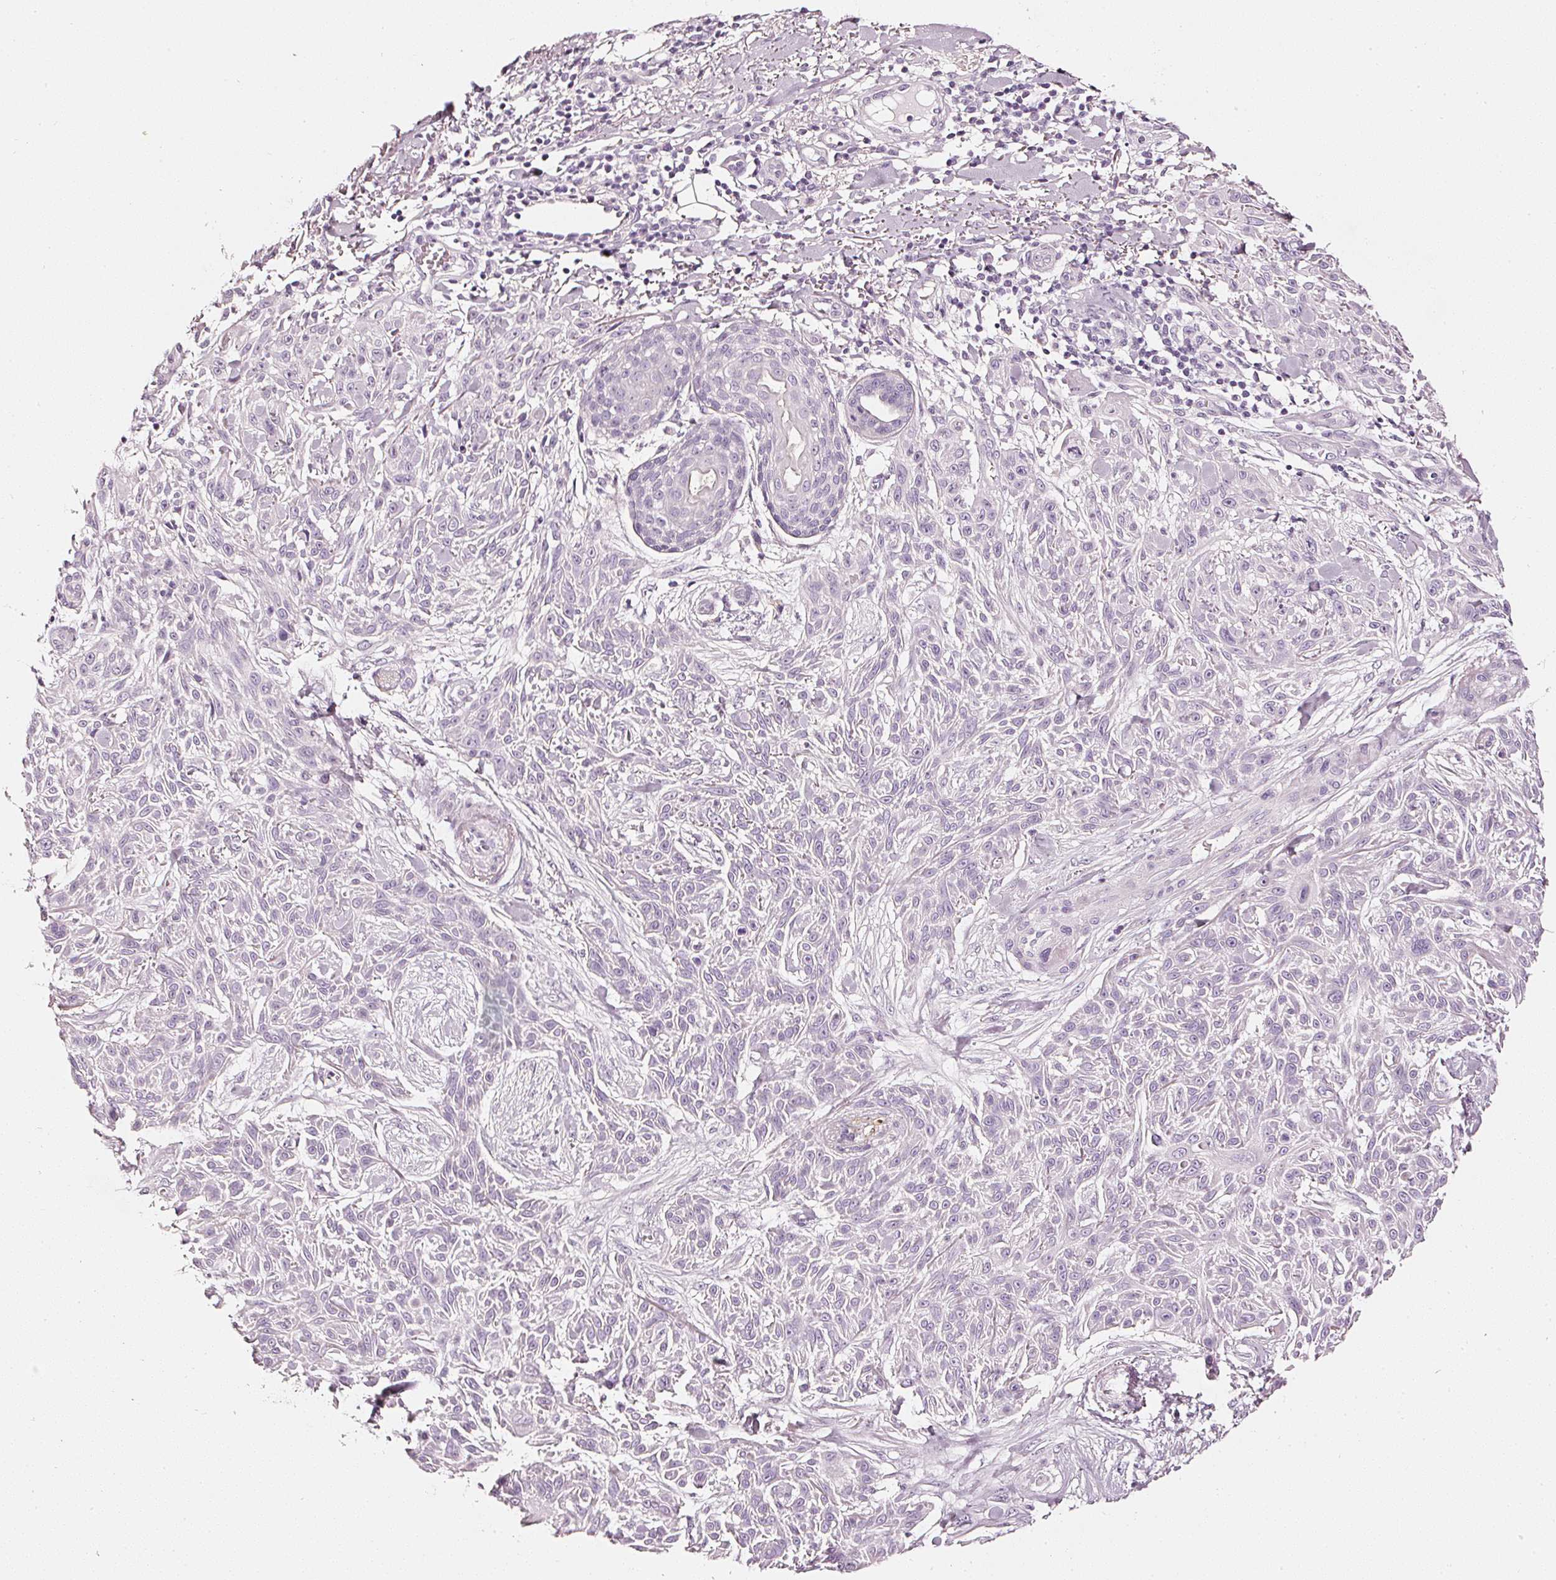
{"staining": {"intensity": "negative", "quantity": "none", "location": "none"}, "tissue": "skin cancer", "cell_type": "Tumor cells", "image_type": "cancer", "snomed": [{"axis": "morphology", "description": "Squamous cell carcinoma, NOS"}, {"axis": "topography", "description": "Skin"}], "caption": "This is an immunohistochemistry micrograph of human skin squamous cell carcinoma. There is no expression in tumor cells.", "gene": "CNP", "patient": {"sex": "male", "age": 86}}